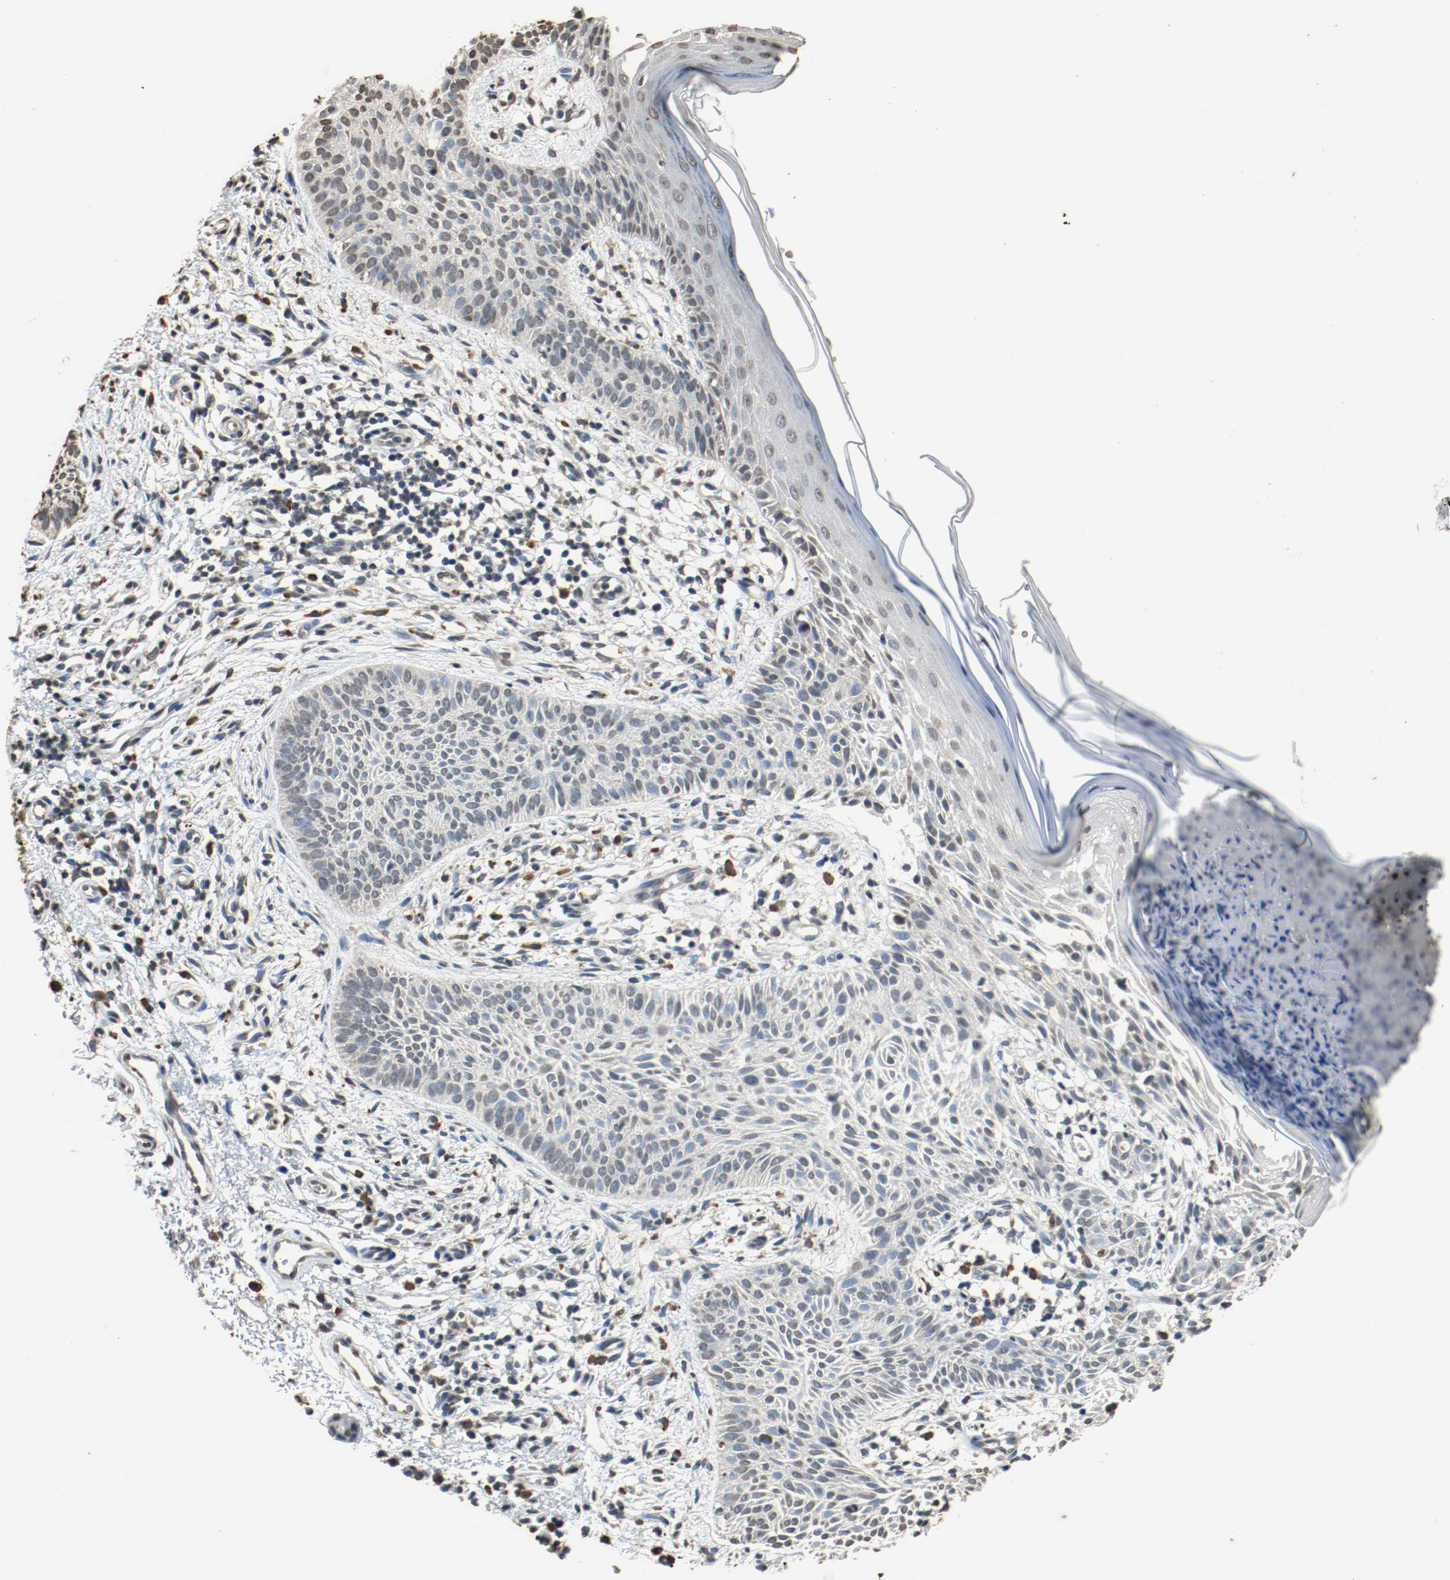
{"staining": {"intensity": "negative", "quantity": "none", "location": "none"}, "tissue": "skin cancer", "cell_type": "Tumor cells", "image_type": "cancer", "snomed": [{"axis": "morphology", "description": "Normal tissue, NOS"}, {"axis": "morphology", "description": "Basal cell carcinoma"}, {"axis": "topography", "description": "Skin"}], "caption": "This is an IHC photomicrograph of basal cell carcinoma (skin). There is no expression in tumor cells.", "gene": "RTN4", "patient": {"sex": "female", "age": 69}}